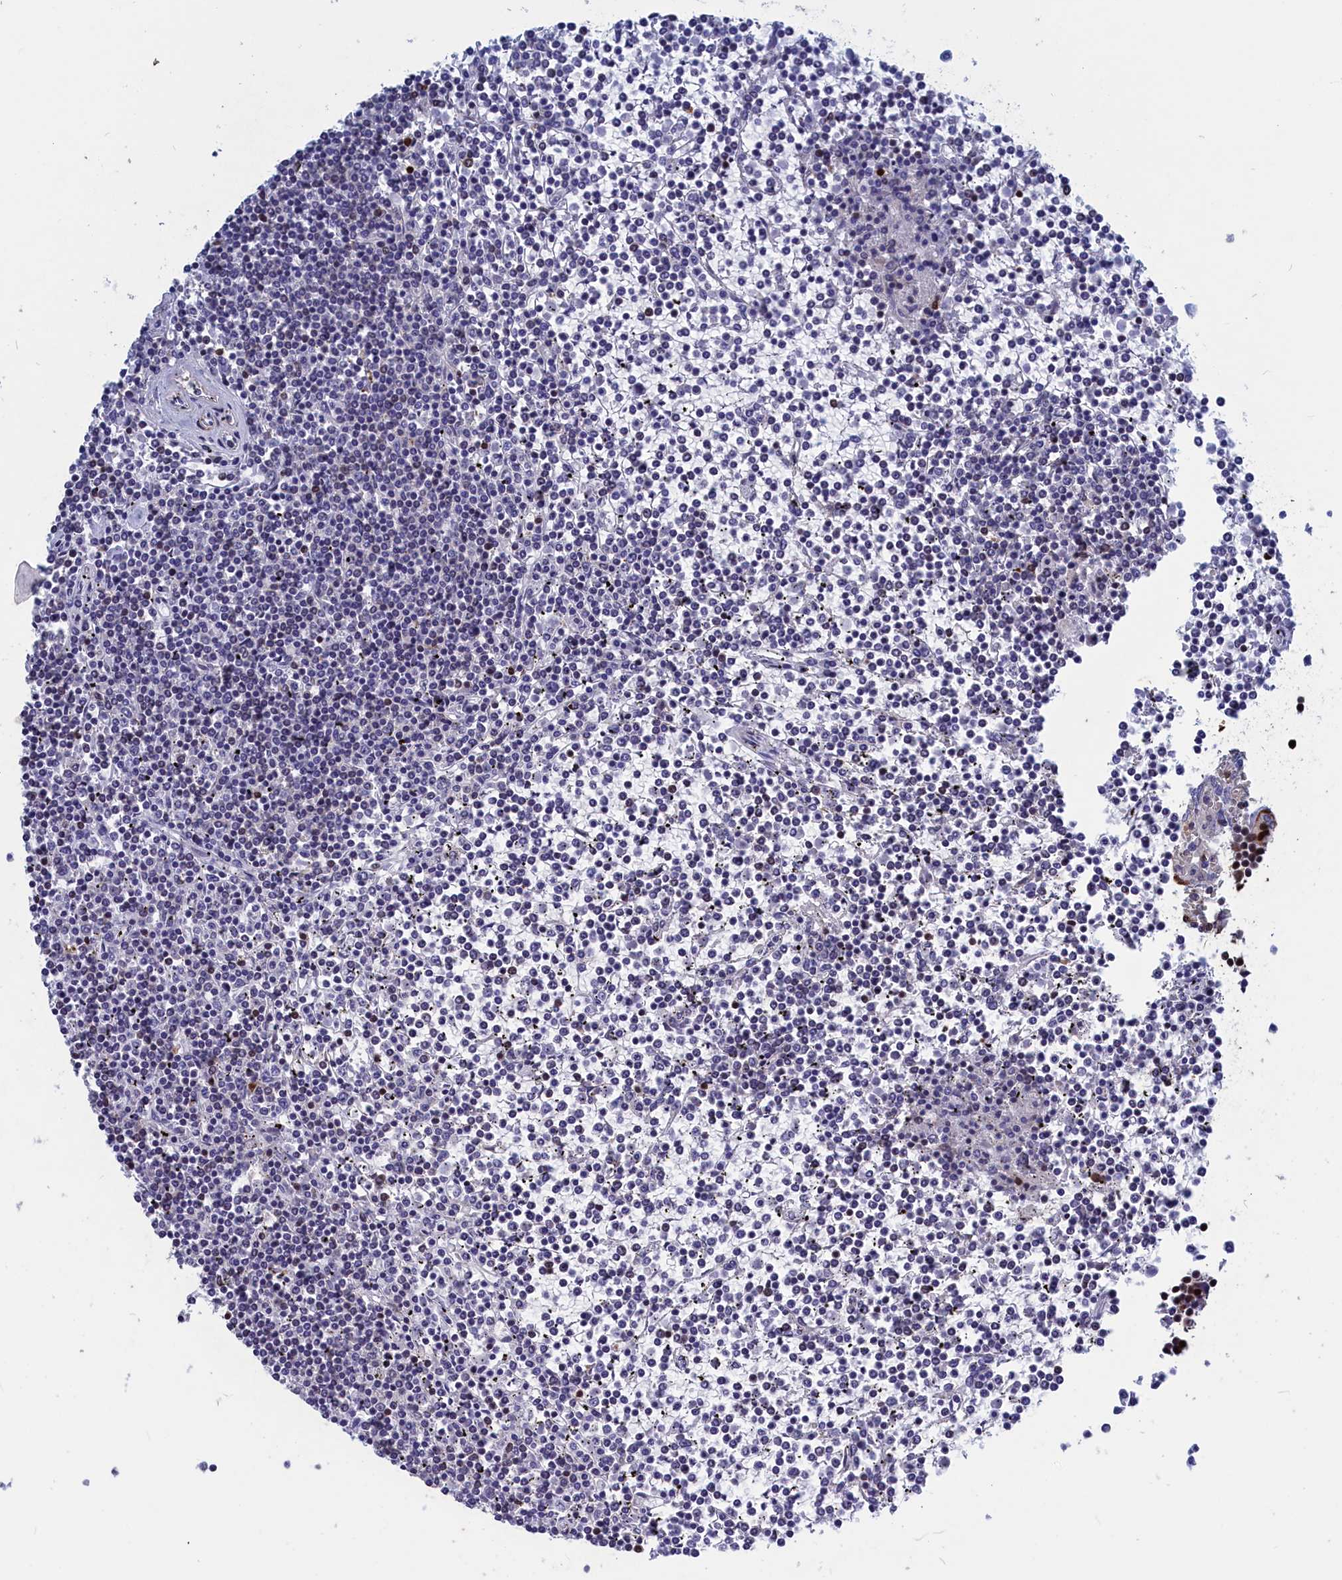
{"staining": {"intensity": "negative", "quantity": "none", "location": "none"}, "tissue": "lymphoma", "cell_type": "Tumor cells", "image_type": "cancer", "snomed": [{"axis": "morphology", "description": "Malignant lymphoma, non-Hodgkin's type, Low grade"}, {"axis": "topography", "description": "Spleen"}], "caption": "The image exhibits no significant staining in tumor cells of lymphoma.", "gene": "CRIP1", "patient": {"sex": "female", "age": 19}}